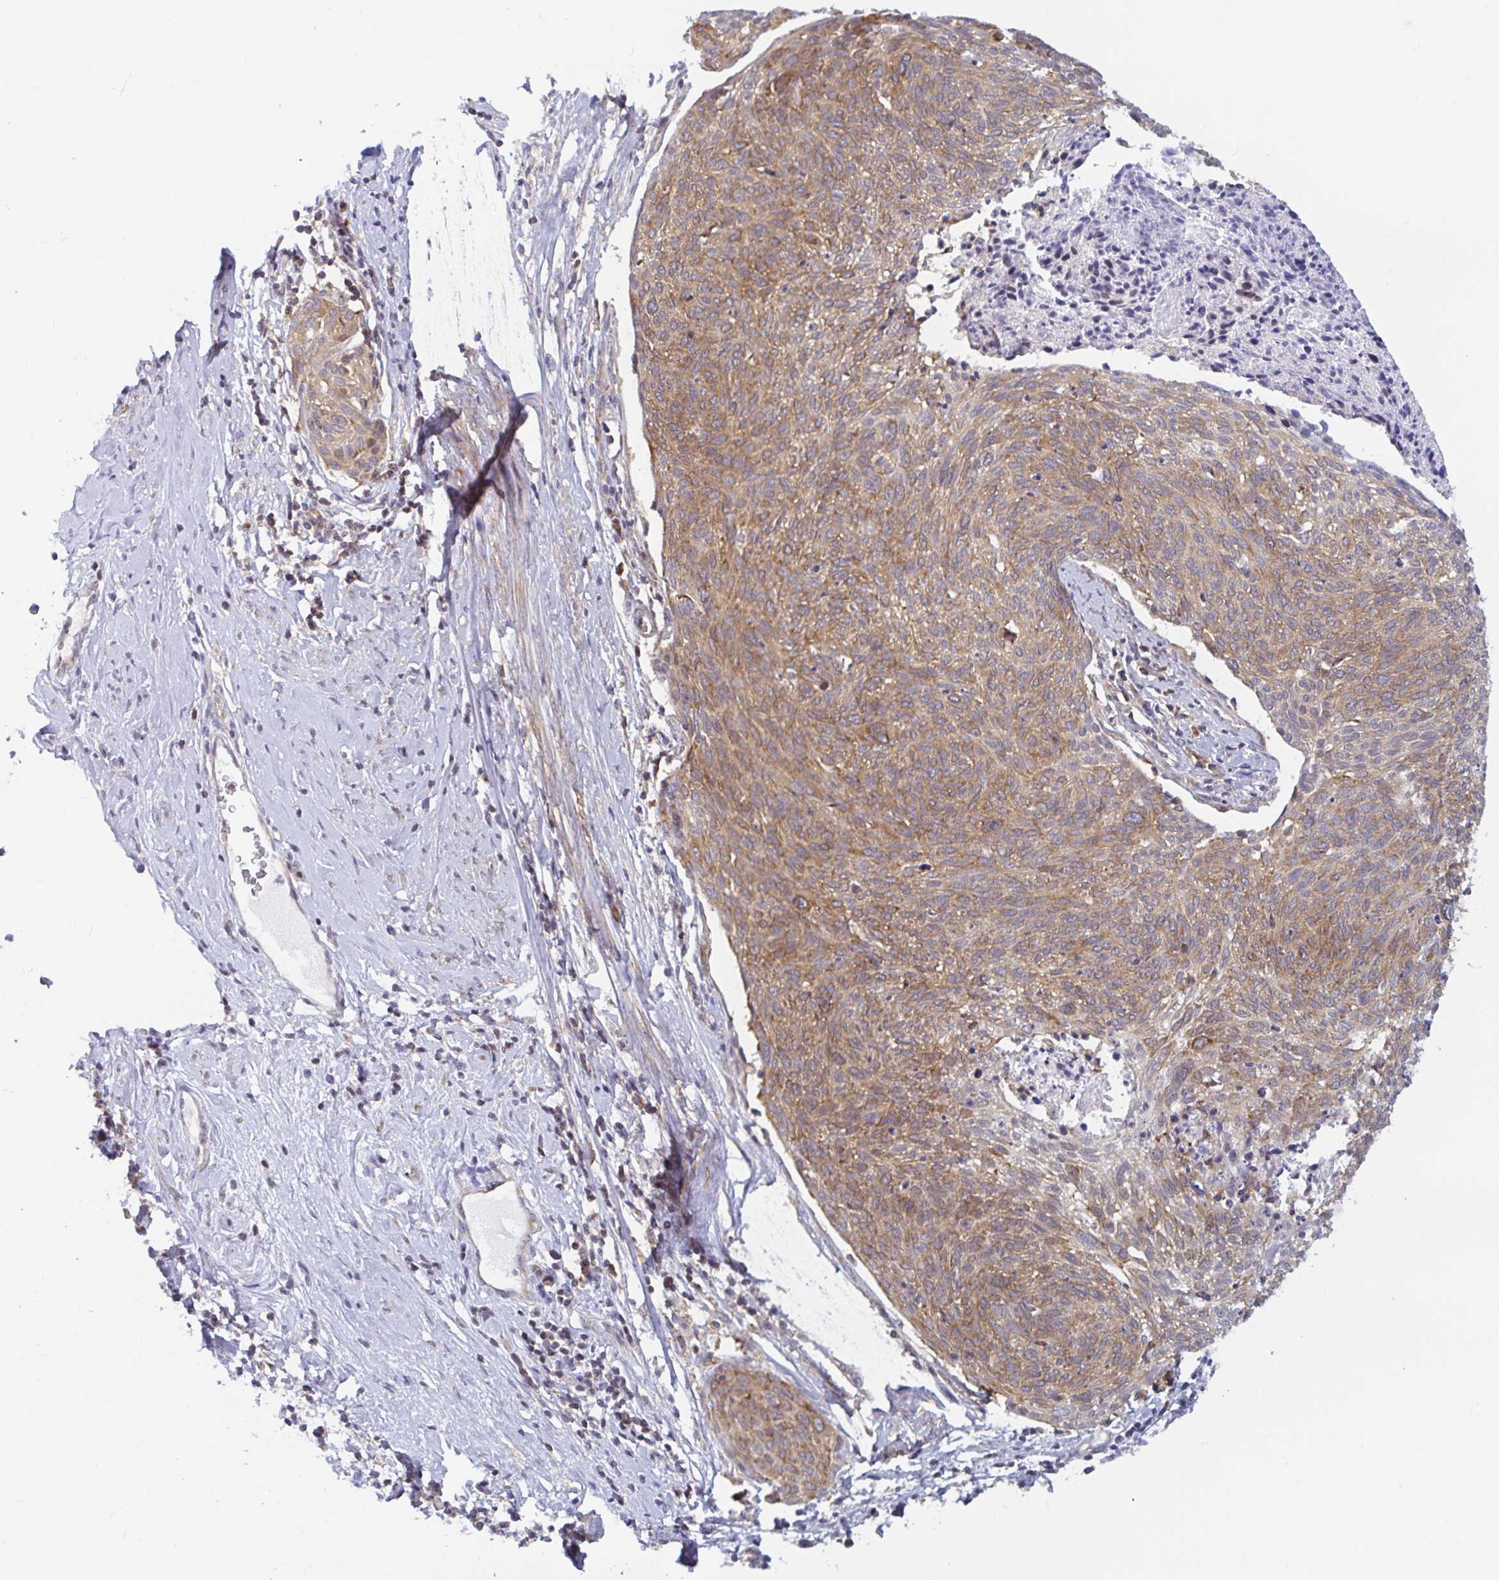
{"staining": {"intensity": "weak", "quantity": ">75%", "location": "cytoplasmic/membranous"}, "tissue": "cervical cancer", "cell_type": "Tumor cells", "image_type": "cancer", "snomed": [{"axis": "morphology", "description": "Squamous cell carcinoma, NOS"}, {"axis": "topography", "description": "Cervix"}], "caption": "This is a micrograph of immunohistochemistry (IHC) staining of cervical cancer (squamous cell carcinoma), which shows weak positivity in the cytoplasmic/membranous of tumor cells.", "gene": "LARP1", "patient": {"sex": "female", "age": 49}}